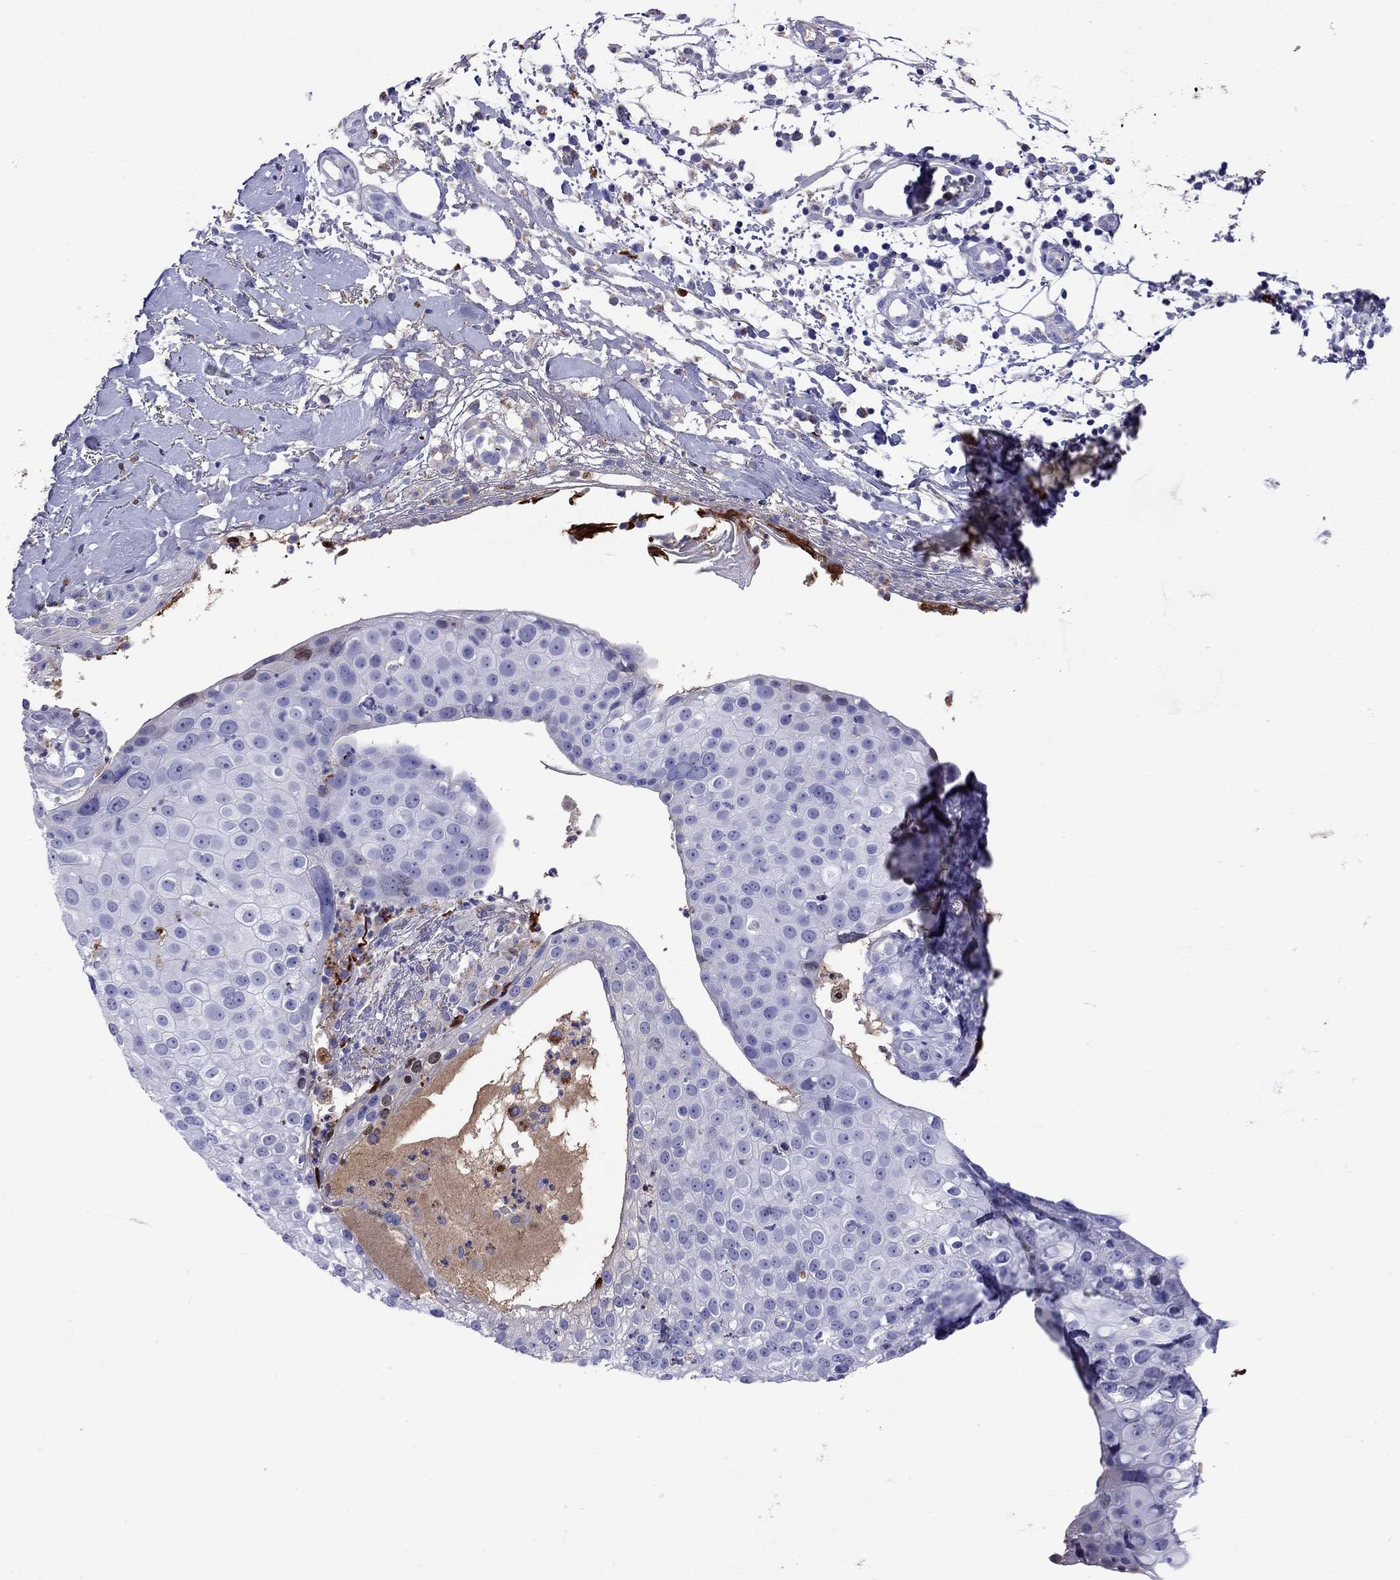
{"staining": {"intensity": "negative", "quantity": "none", "location": "none"}, "tissue": "skin cancer", "cell_type": "Tumor cells", "image_type": "cancer", "snomed": [{"axis": "morphology", "description": "Squamous cell carcinoma, NOS"}, {"axis": "topography", "description": "Skin"}], "caption": "DAB (3,3'-diaminobenzidine) immunohistochemical staining of human squamous cell carcinoma (skin) shows no significant positivity in tumor cells.", "gene": "SERPINA3", "patient": {"sex": "male", "age": 71}}